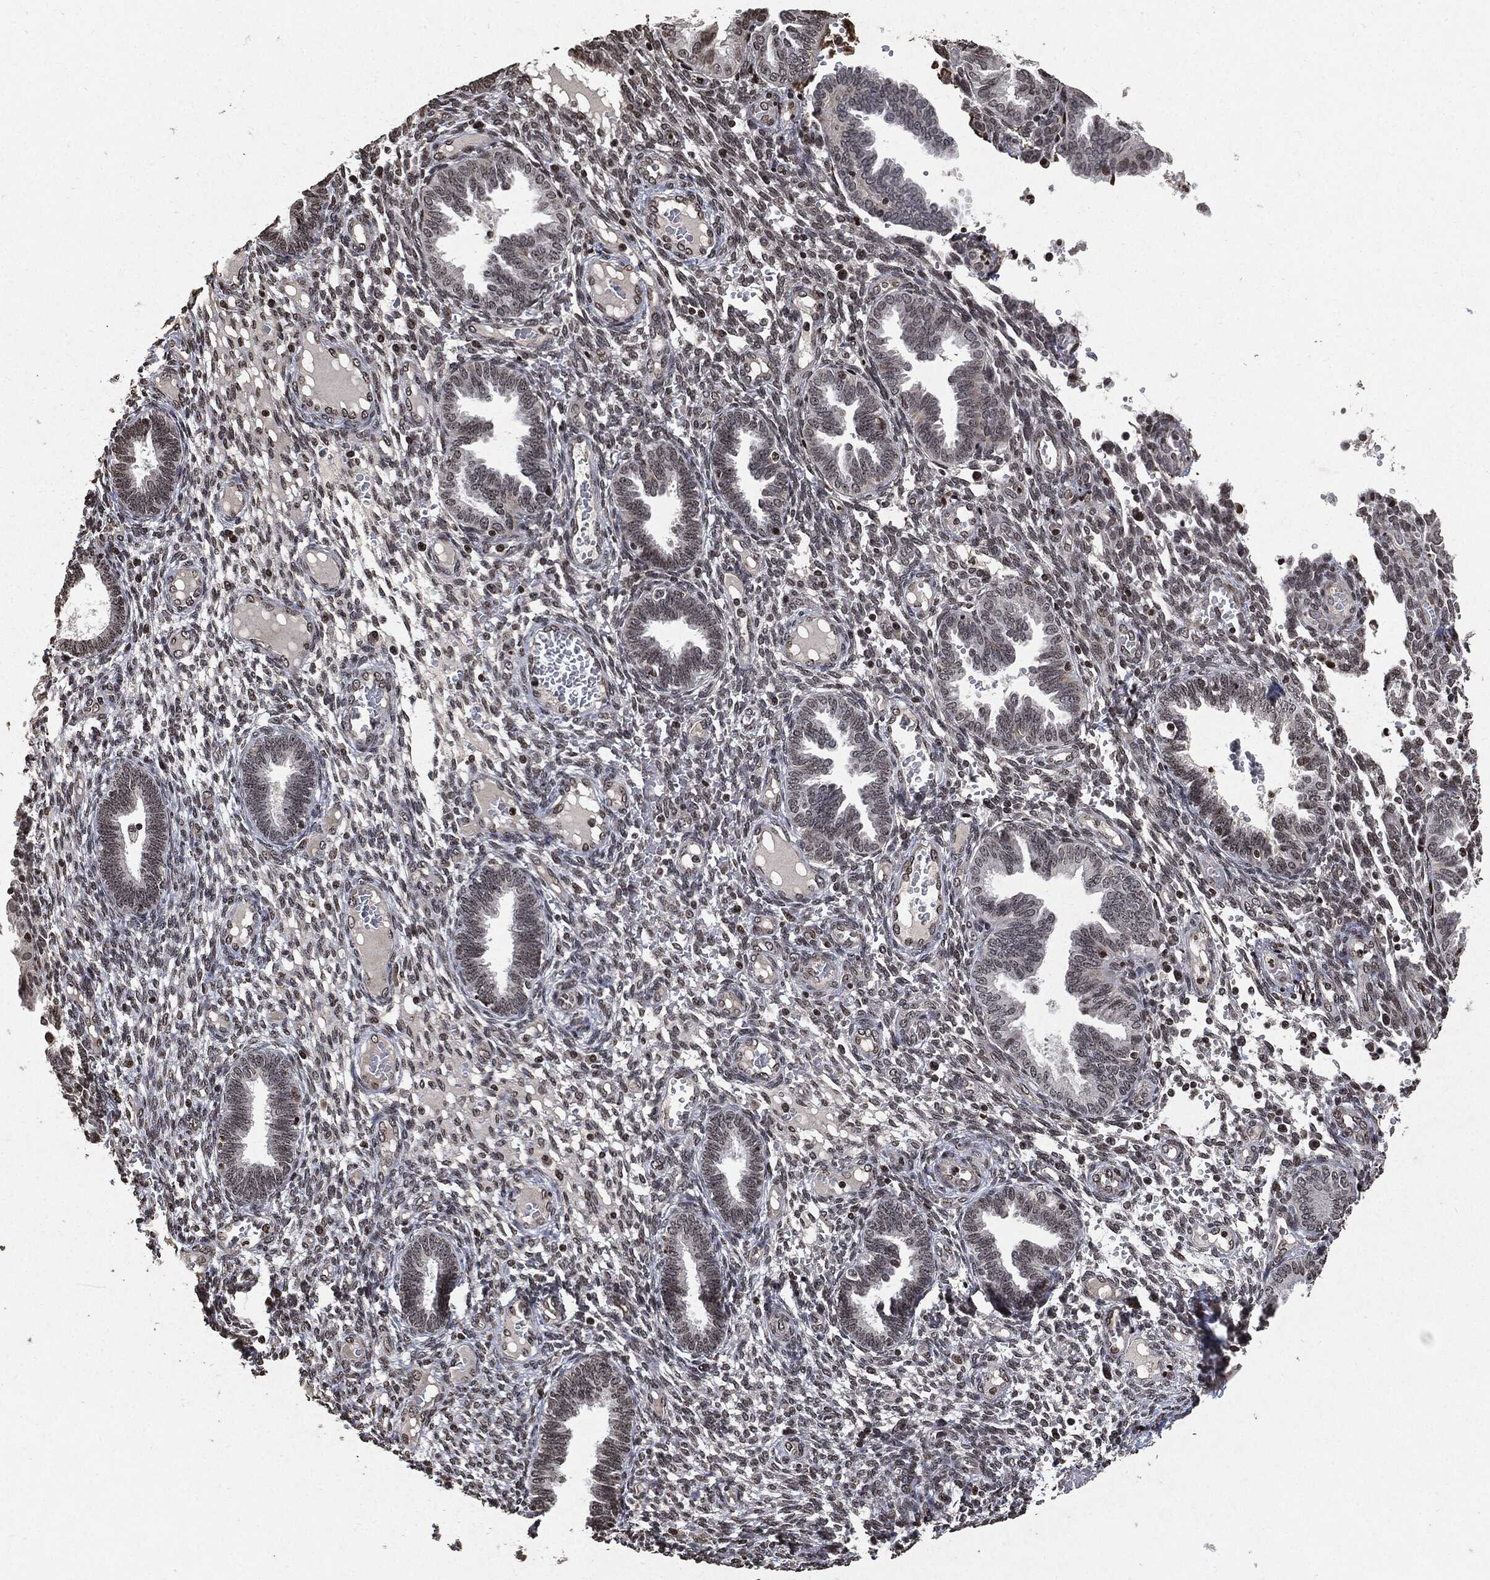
{"staining": {"intensity": "negative", "quantity": "none", "location": "none"}, "tissue": "endometrium", "cell_type": "Cells in endometrial stroma", "image_type": "normal", "snomed": [{"axis": "morphology", "description": "Normal tissue, NOS"}, {"axis": "topography", "description": "Endometrium"}], "caption": "The micrograph demonstrates no staining of cells in endometrial stroma in benign endometrium.", "gene": "JUN", "patient": {"sex": "female", "age": 42}}